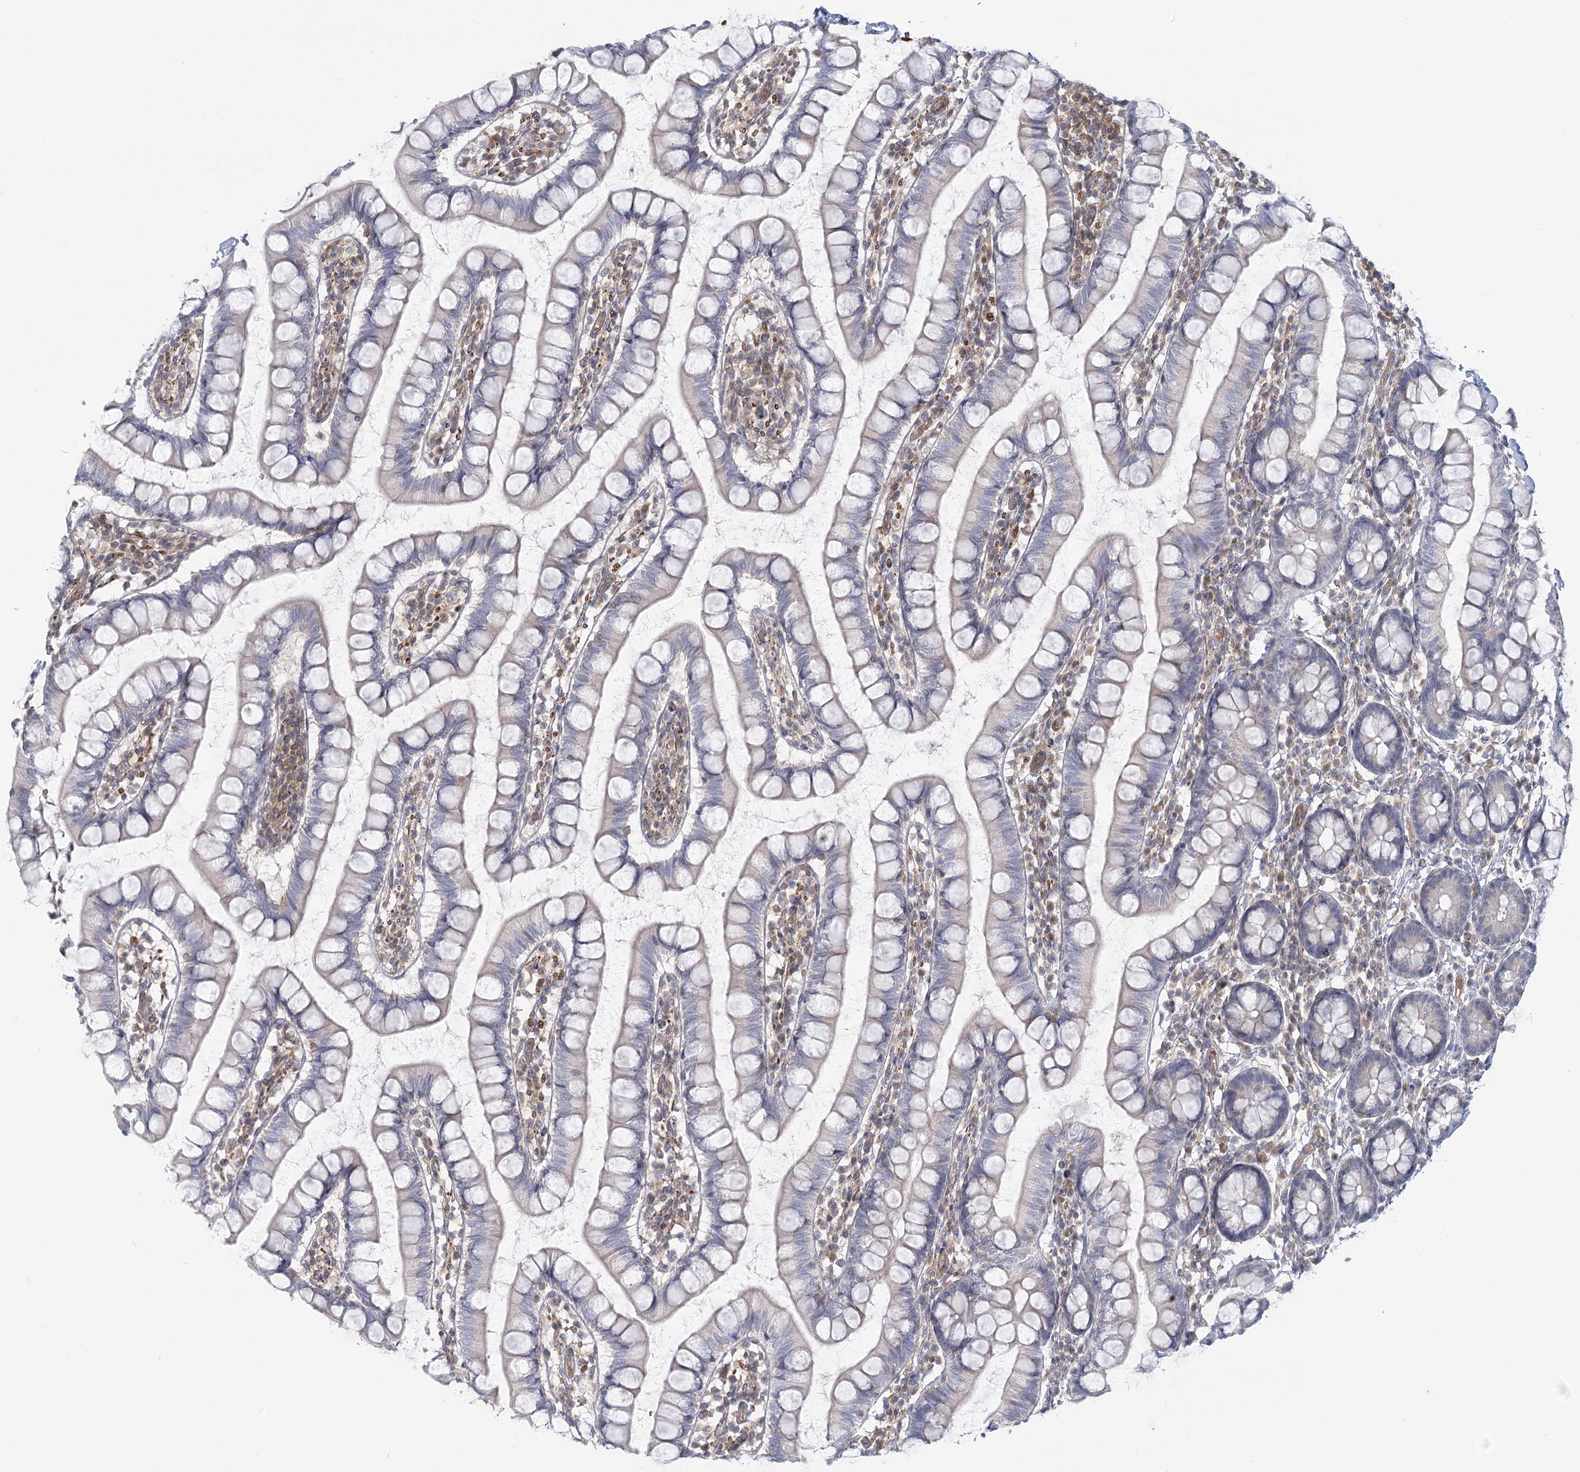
{"staining": {"intensity": "negative", "quantity": "none", "location": "none"}, "tissue": "small intestine", "cell_type": "Glandular cells", "image_type": "normal", "snomed": [{"axis": "morphology", "description": "Normal tissue, NOS"}, {"axis": "topography", "description": "Small intestine"}], "caption": "Immunohistochemical staining of benign small intestine exhibits no significant expression in glandular cells. Nuclei are stained in blue.", "gene": "USP11", "patient": {"sex": "female", "age": 84}}